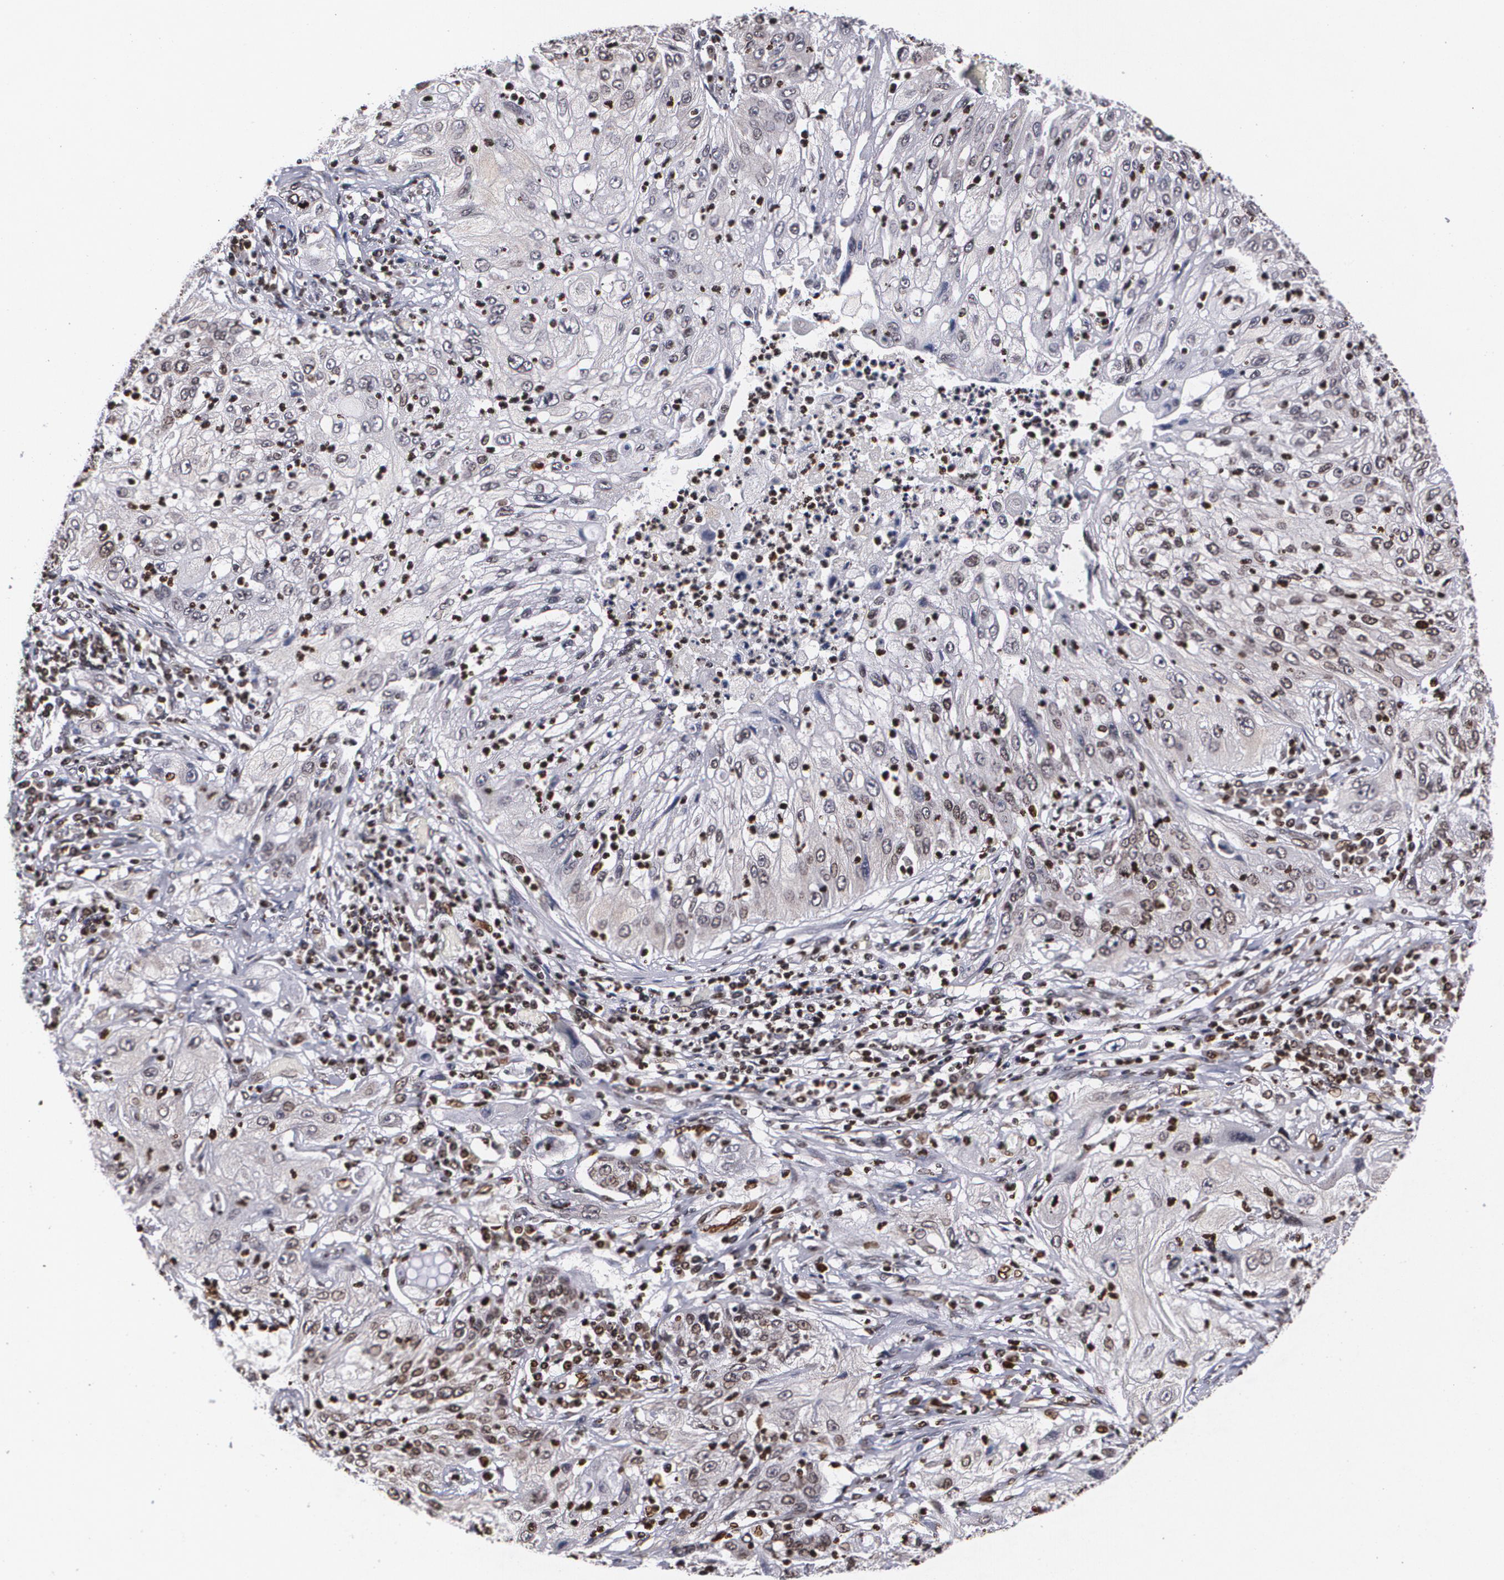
{"staining": {"intensity": "negative", "quantity": "none", "location": "none"}, "tissue": "lung cancer", "cell_type": "Tumor cells", "image_type": "cancer", "snomed": [{"axis": "morphology", "description": "Inflammation, NOS"}, {"axis": "morphology", "description": "Squamous cell carcinoma, NOS"}, {"axis": "topography", "description": "Lymph node"}, {"axis": "topography", "description": "Soft tissue"}, {"axis": "topography", "description": "Lung"}], "caption": "Lung squamous cell carcinoma was stained to show a protein in brown. There is no significant staining in tumor cells.", "gene": "MVP", "patient": {"sex": "male", "age": 66}}